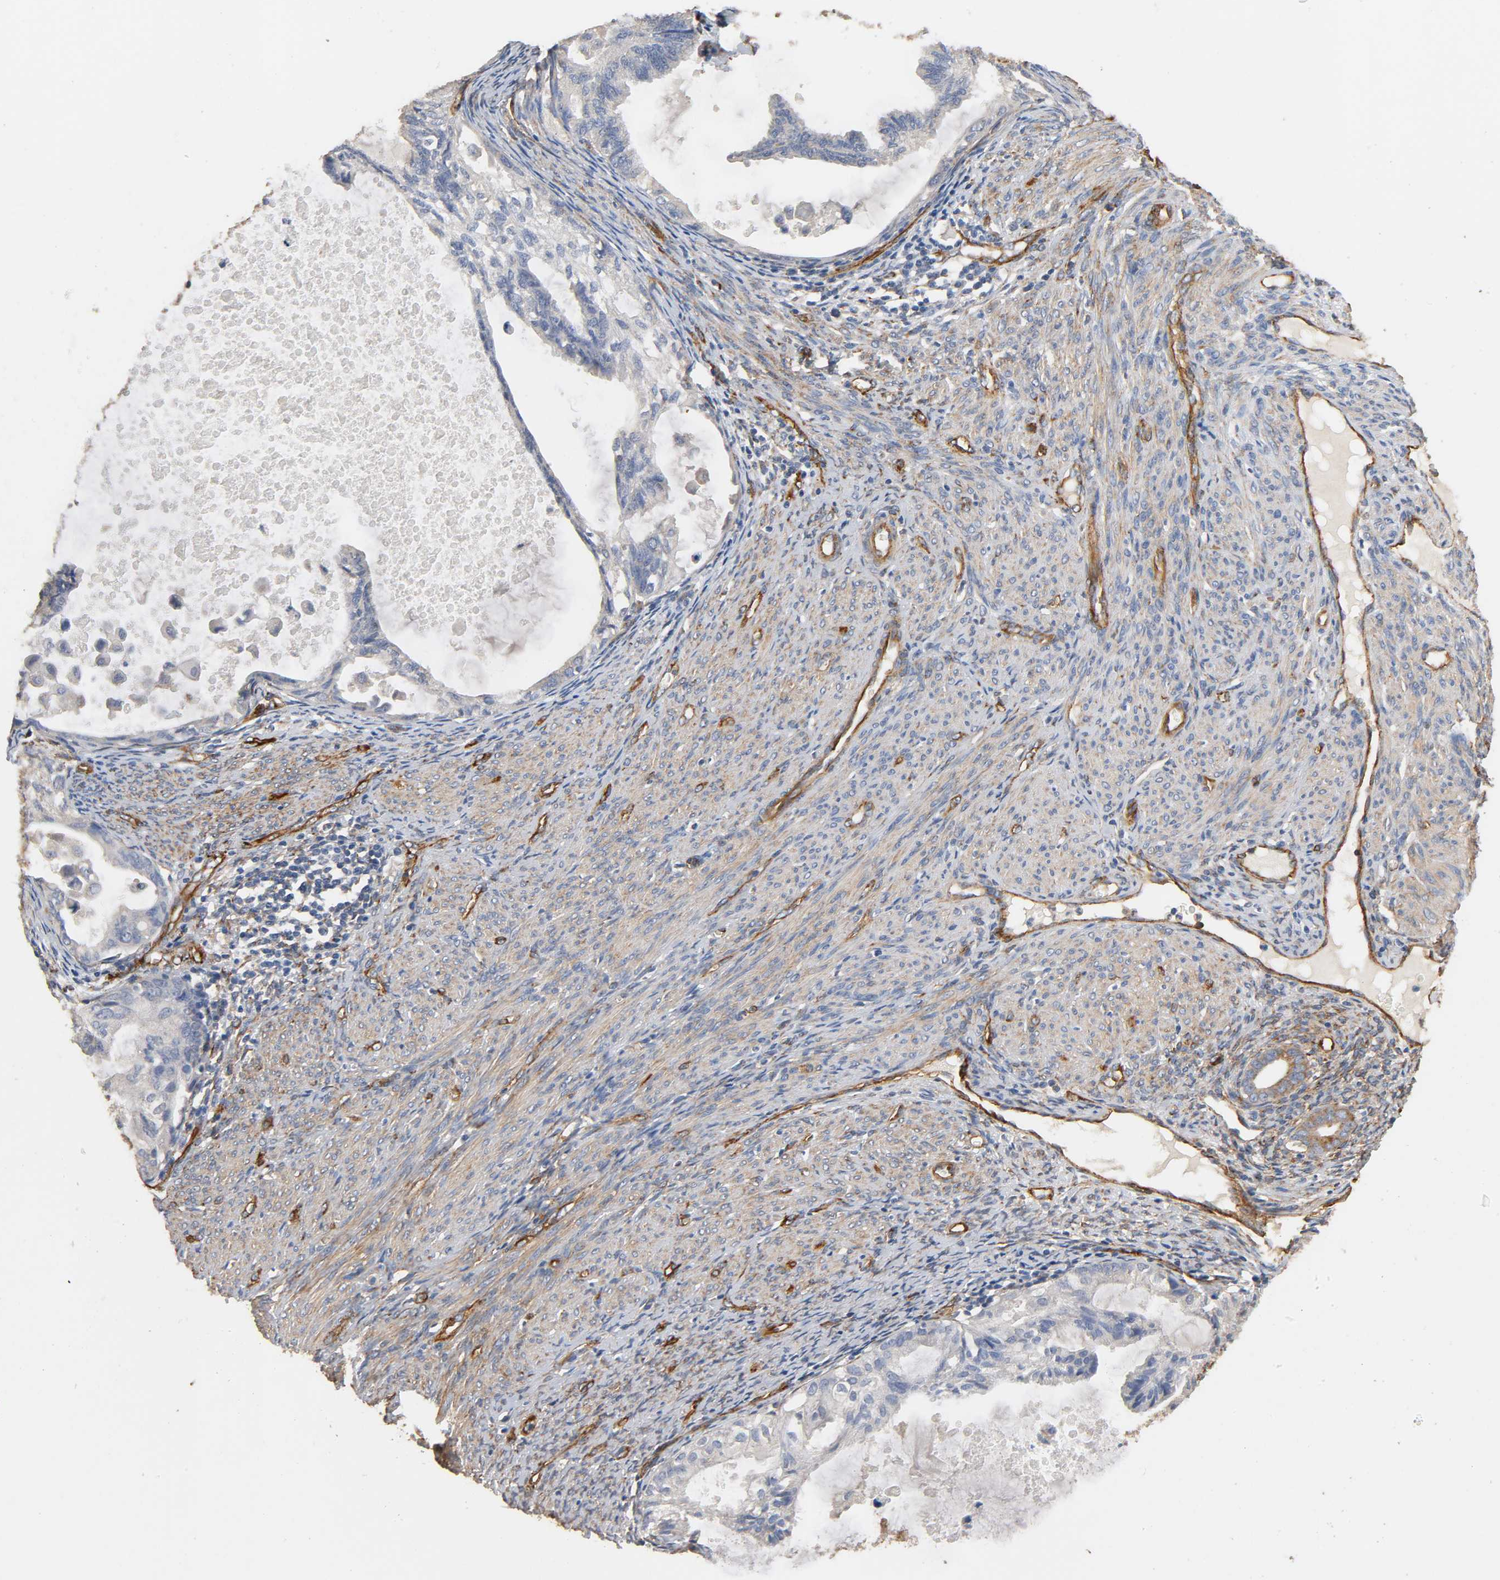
{"staining": {"intensity": "negative", "quantity": "none", "location": "none"}, "tissue": "cervical cancer", "cell_type": "Tumor cells", "image_type": "cancer", "snomed": [{"axis": "morphology", "description": "Normal tissue, NOS"}, {"axis": "morphology", "description": "Adenocarcinoma, NOS"}, {"axis": "topography", "description": "Cervix"}, {"axis": "topography", "description": "Endometrium"}], "caption": "A histopathology image of human cervical cancer is negative for staining in tumor cells.", "gene": "IFITM3", "patient": {"sex": "female", "age": 86}}